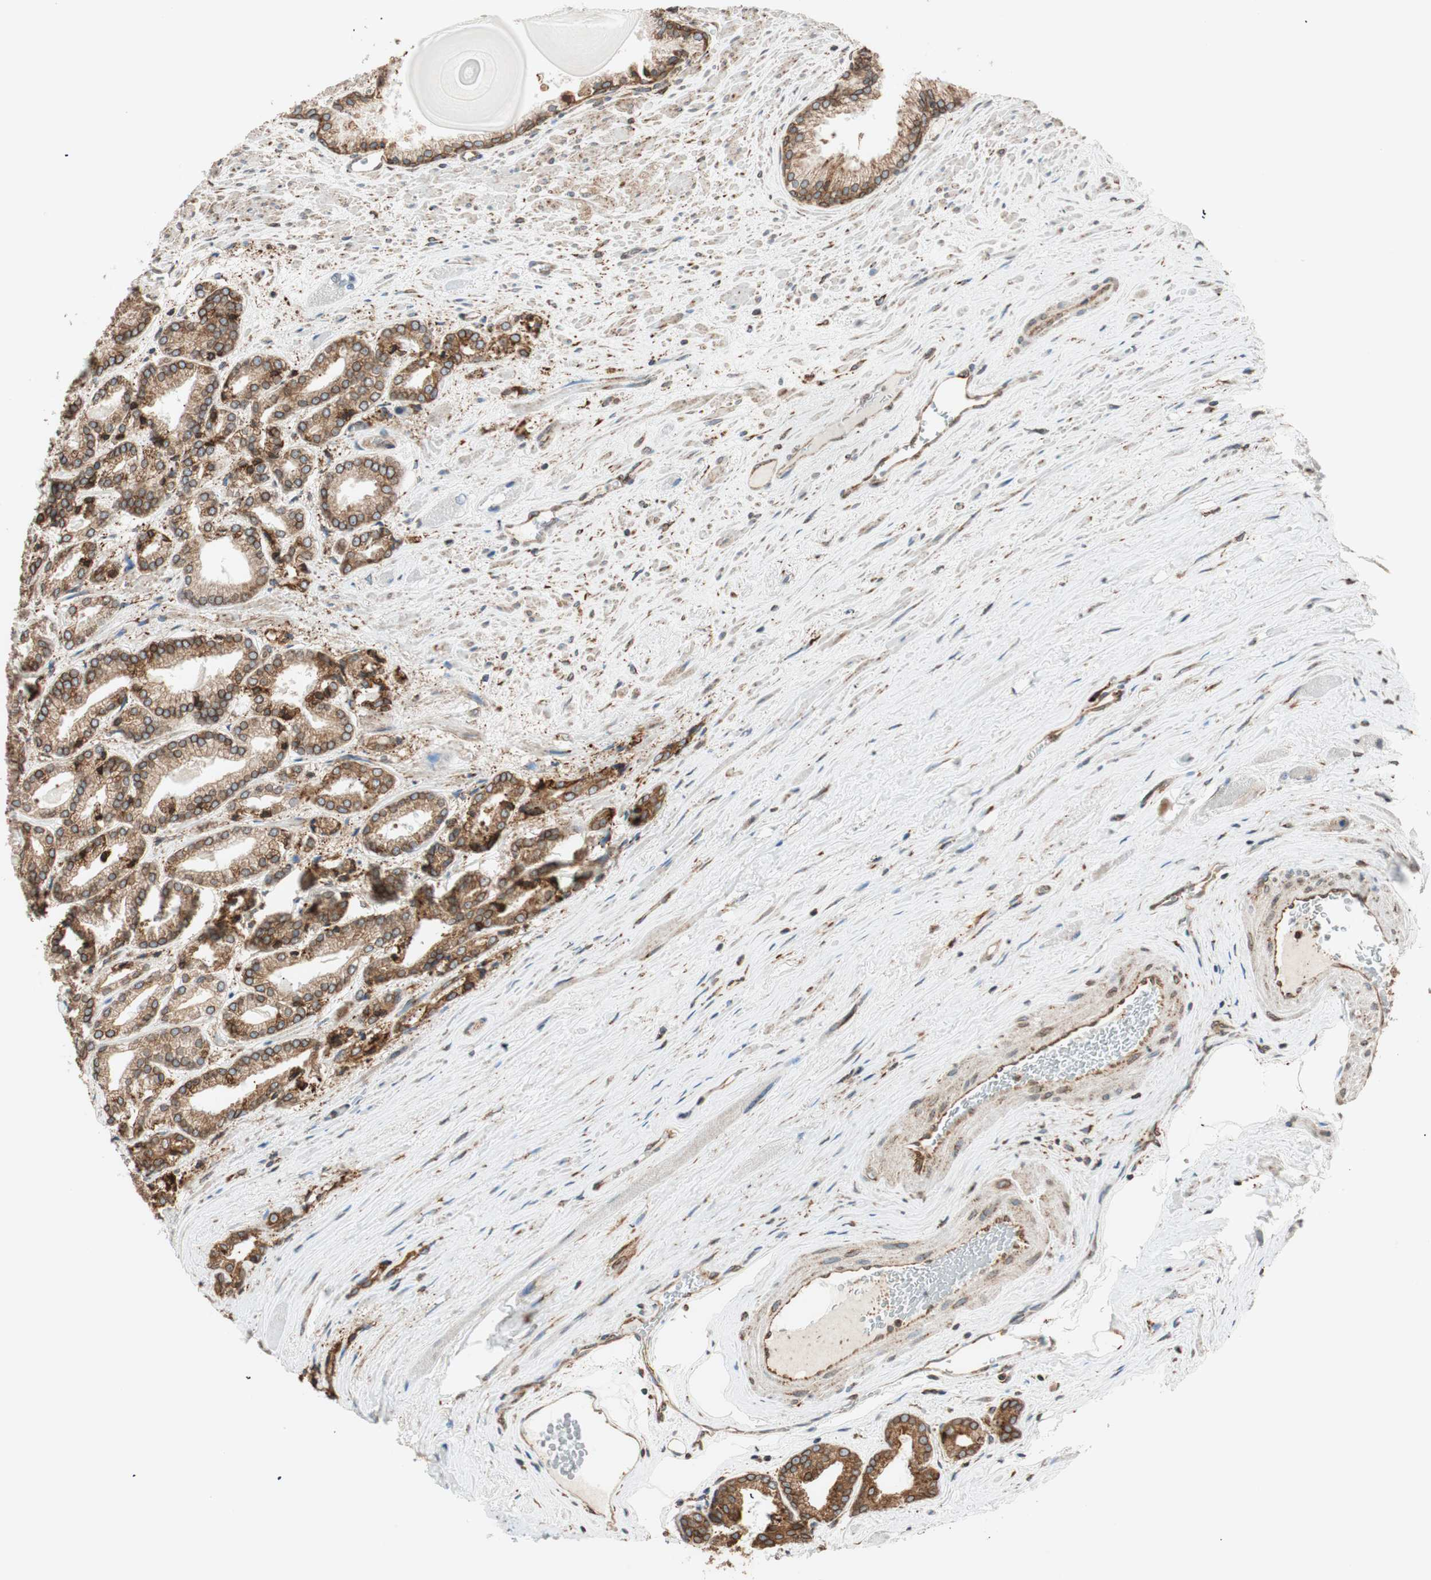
{"staining": {"intensity": "moderate", "quantity": ">75%", "location": "cytoplasmic/membranous"}, "tissue": "prostate cancer", "cell_type": "Tumor cells", "image_type": "cancer", "snomed": [{"axis": "morphology", "description": "Adenocarcinoma, Low grade"}, {"axis": "topography", "description": "Prostate"}], "caption": "Human prostate cancer stained for a protein (brown) demonstrates moderate cytoplasmic/membranous positive expression in approximately >75% of tumor cells.", "gene": "PRKCSH", "patient": {"sex": "male", "age": 59}}